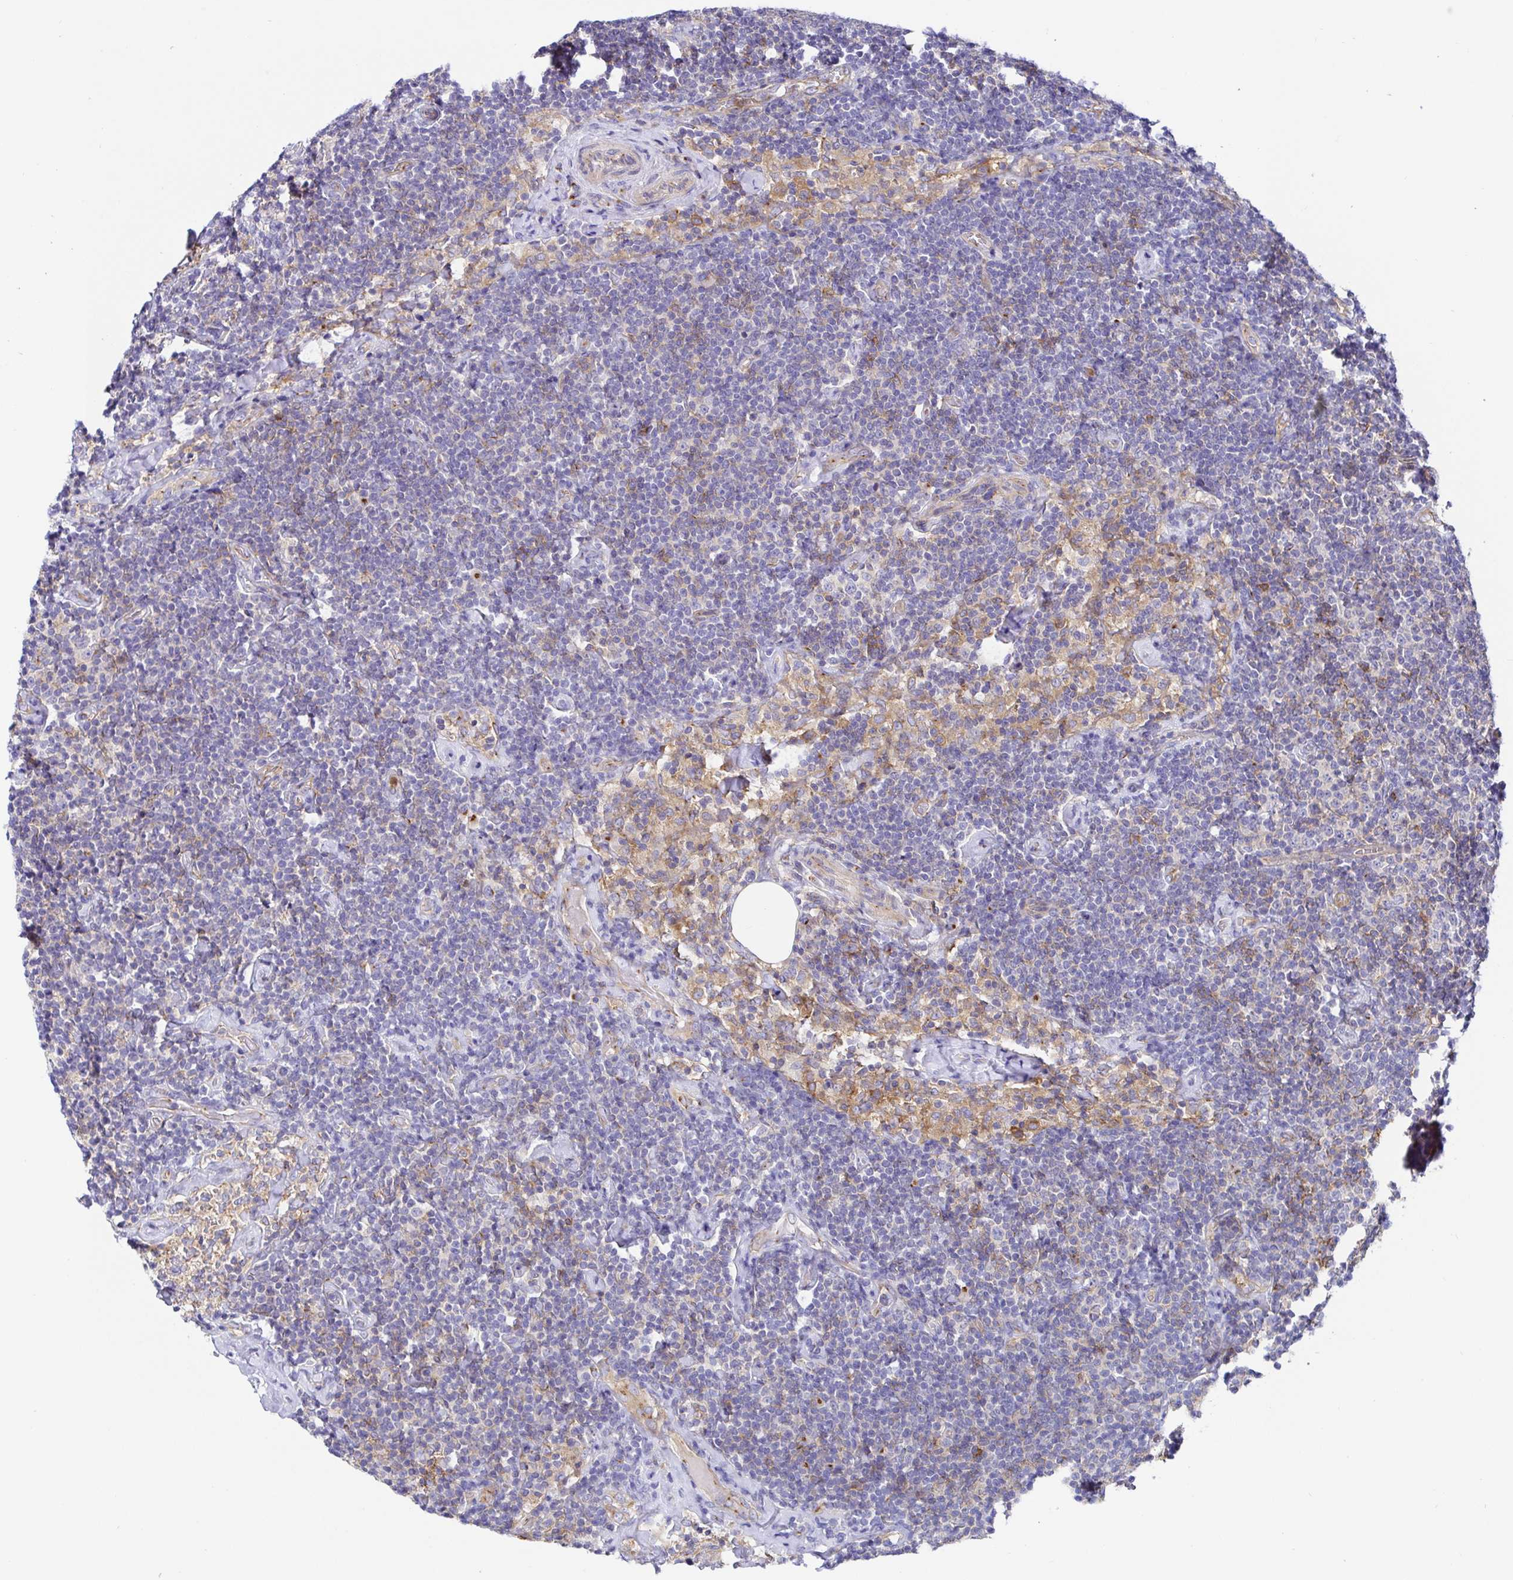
{"staining": {"intensity": "negative", "quantity": "none", "location": "none"}, "tissue": "lymphoma", "cell_type": "Tumor cells", "image_type": "cancer", "snomed": [{"axis": "morphology", "description": "Malignant lymphoma, non-Hodgkin's type, Low grade"}, {"axis": "topography", "description": "Lymph node"}], "caption": "Immunohistochemistry (IHC) of low-grade malignant lymphoma, non-Hodgkin's type shows no staining in tumor cells.", "gene": "GOLGA1", "patient": {"sex": "male", "age": 81}}